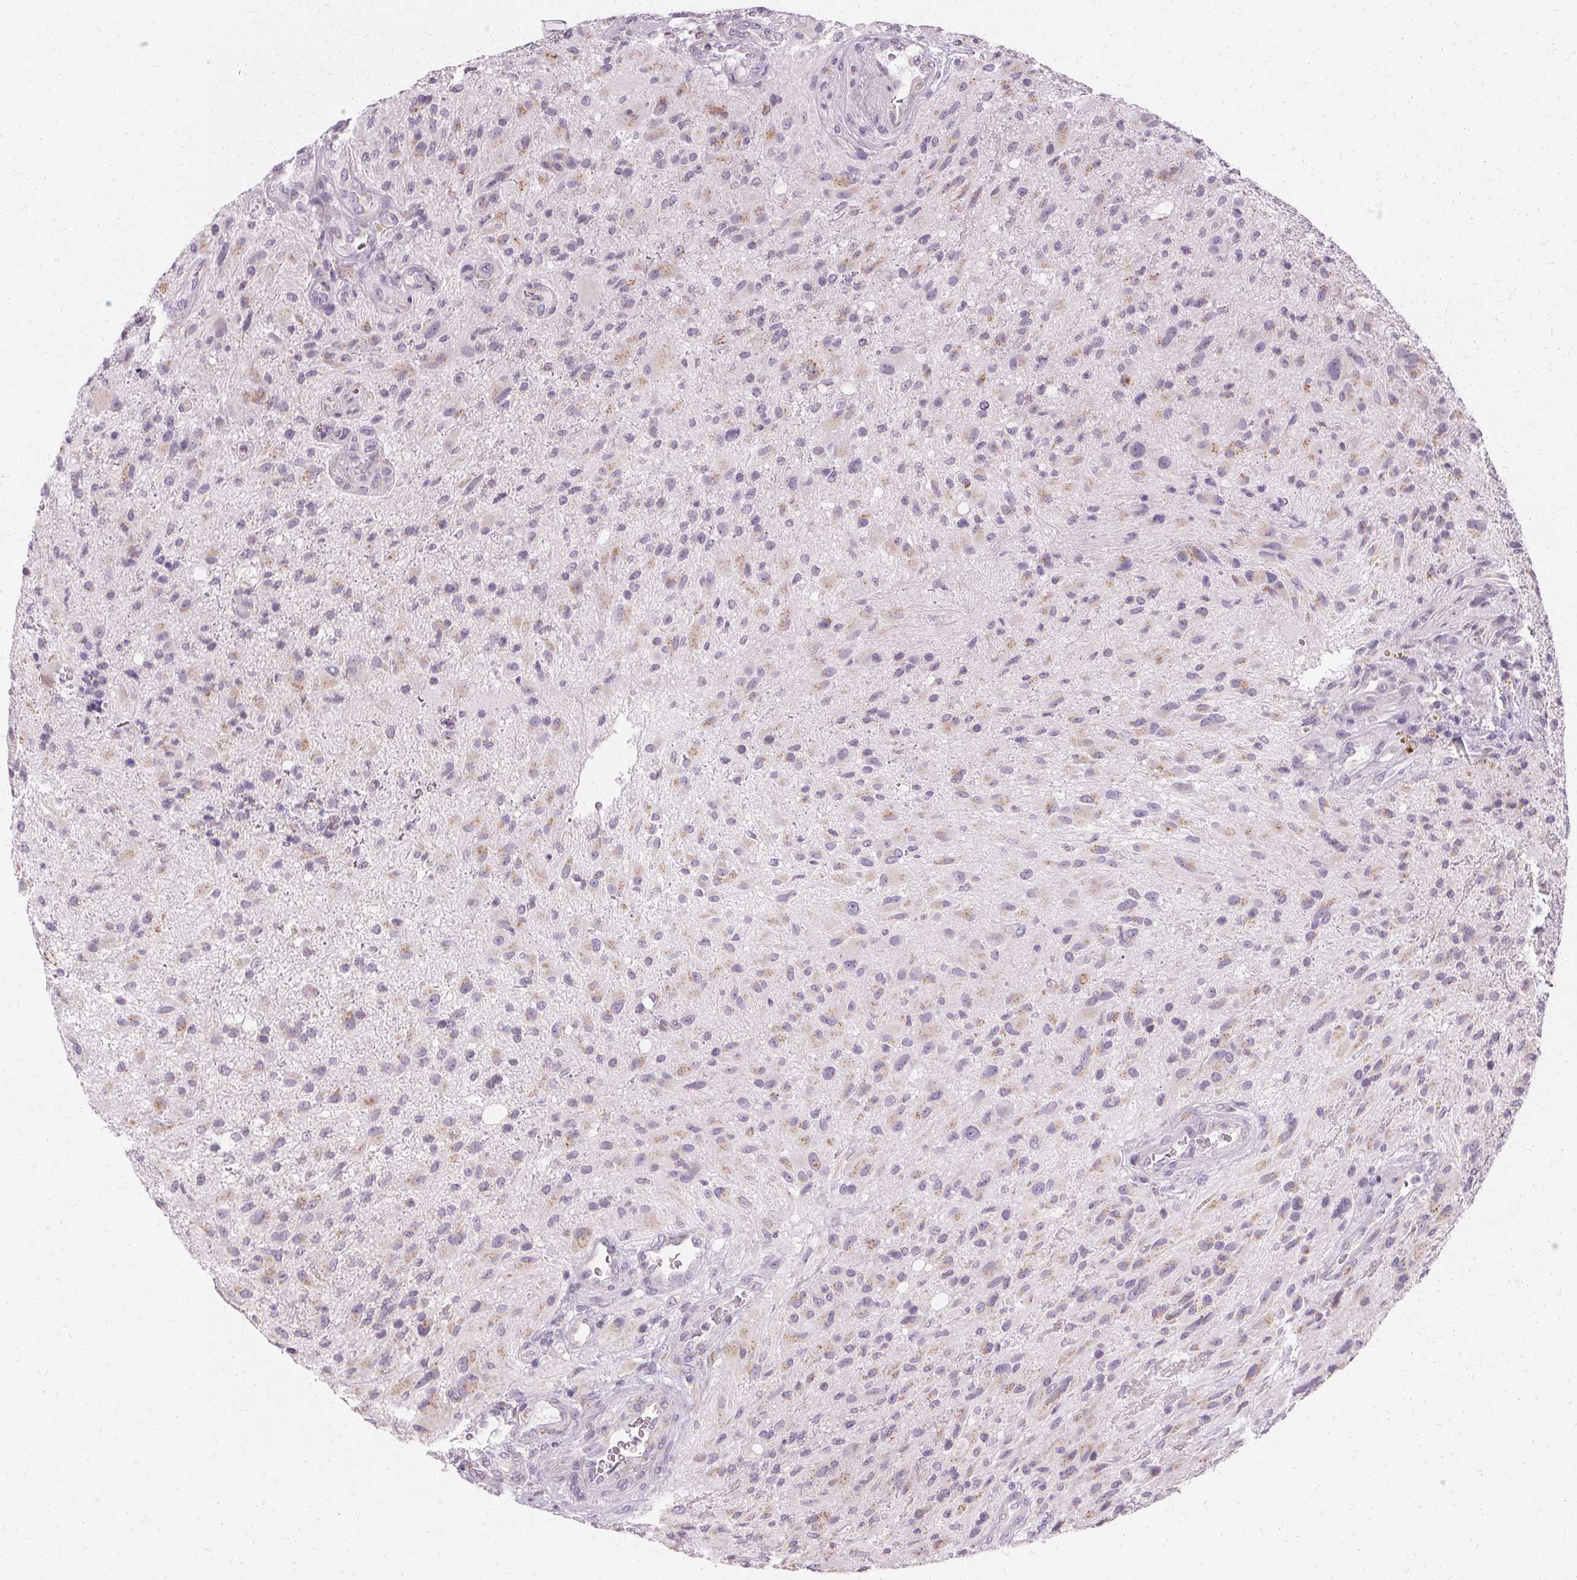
{"staining": {"intensity": "negative", "quantity": "none", "location": "none"}, "tissue": "glioma", "cell_type": "Tumor cells", "image_type": "cancer", "snomed": [{"axis": "morphology", "description": "Glioma, malignant, High grade"}, {"axis": "topography", "description": "Brain"}], "caption": "Immunohistochemistry (IHC) of human glioma exhibits no positivity in tumor cells.", "gene": "FCRL3", "patient": {"sex": "male", "age": 53}}